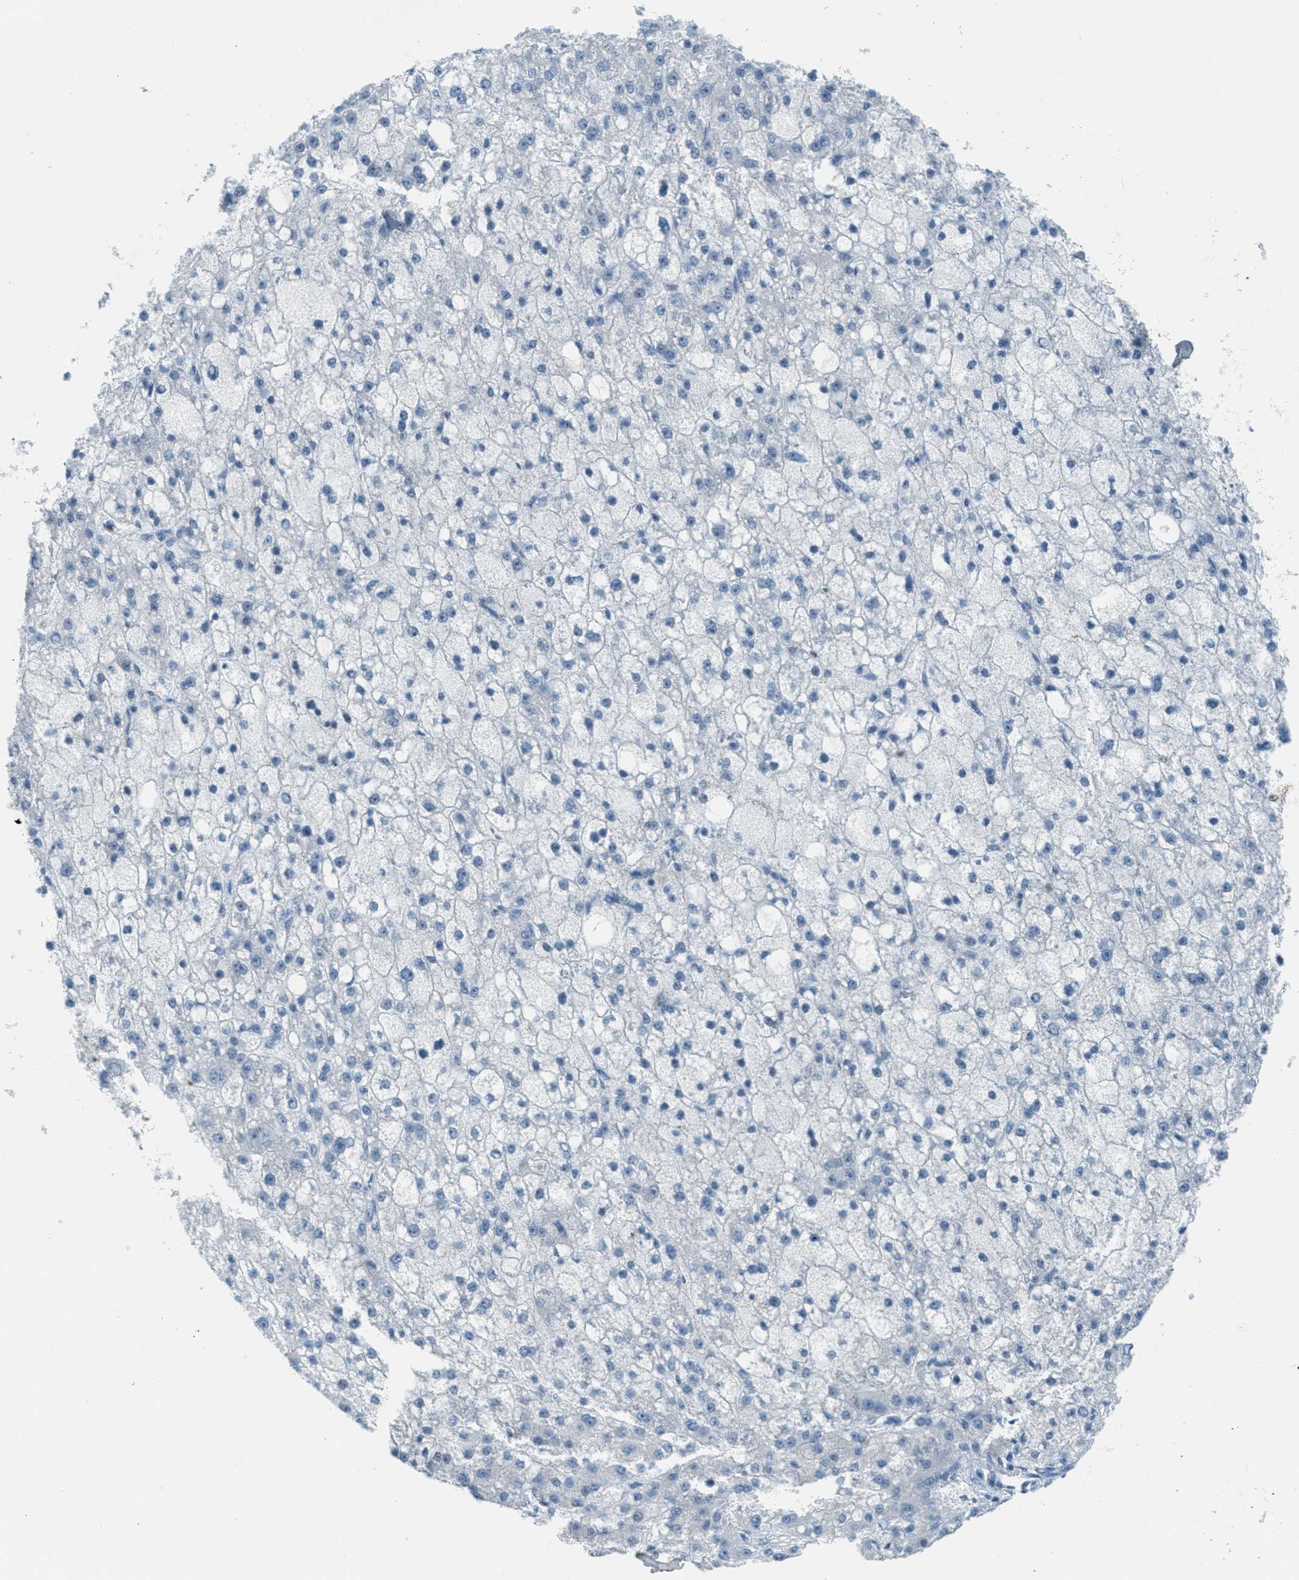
{"staining": {"intensity": "negative", "quantity": "none", "location": "none"}, "tissue": "liver cancer", "cell_type": "Tumor cells", "image_type": "cancer", "snomed": [{"axis": "morphology", "description": "Carcinoma, Hepatocellular, NOS"}, {"axis": "topography", "description": "Liver"}], "caption": "High magnification brightfield microscopy of liver cancer stained with DAB (brown) and counterstained with hematoxylin (blue): tumor cells show no significant expression.", "gene": "FYN", "patient": {"sex": "male", "age": 67}}